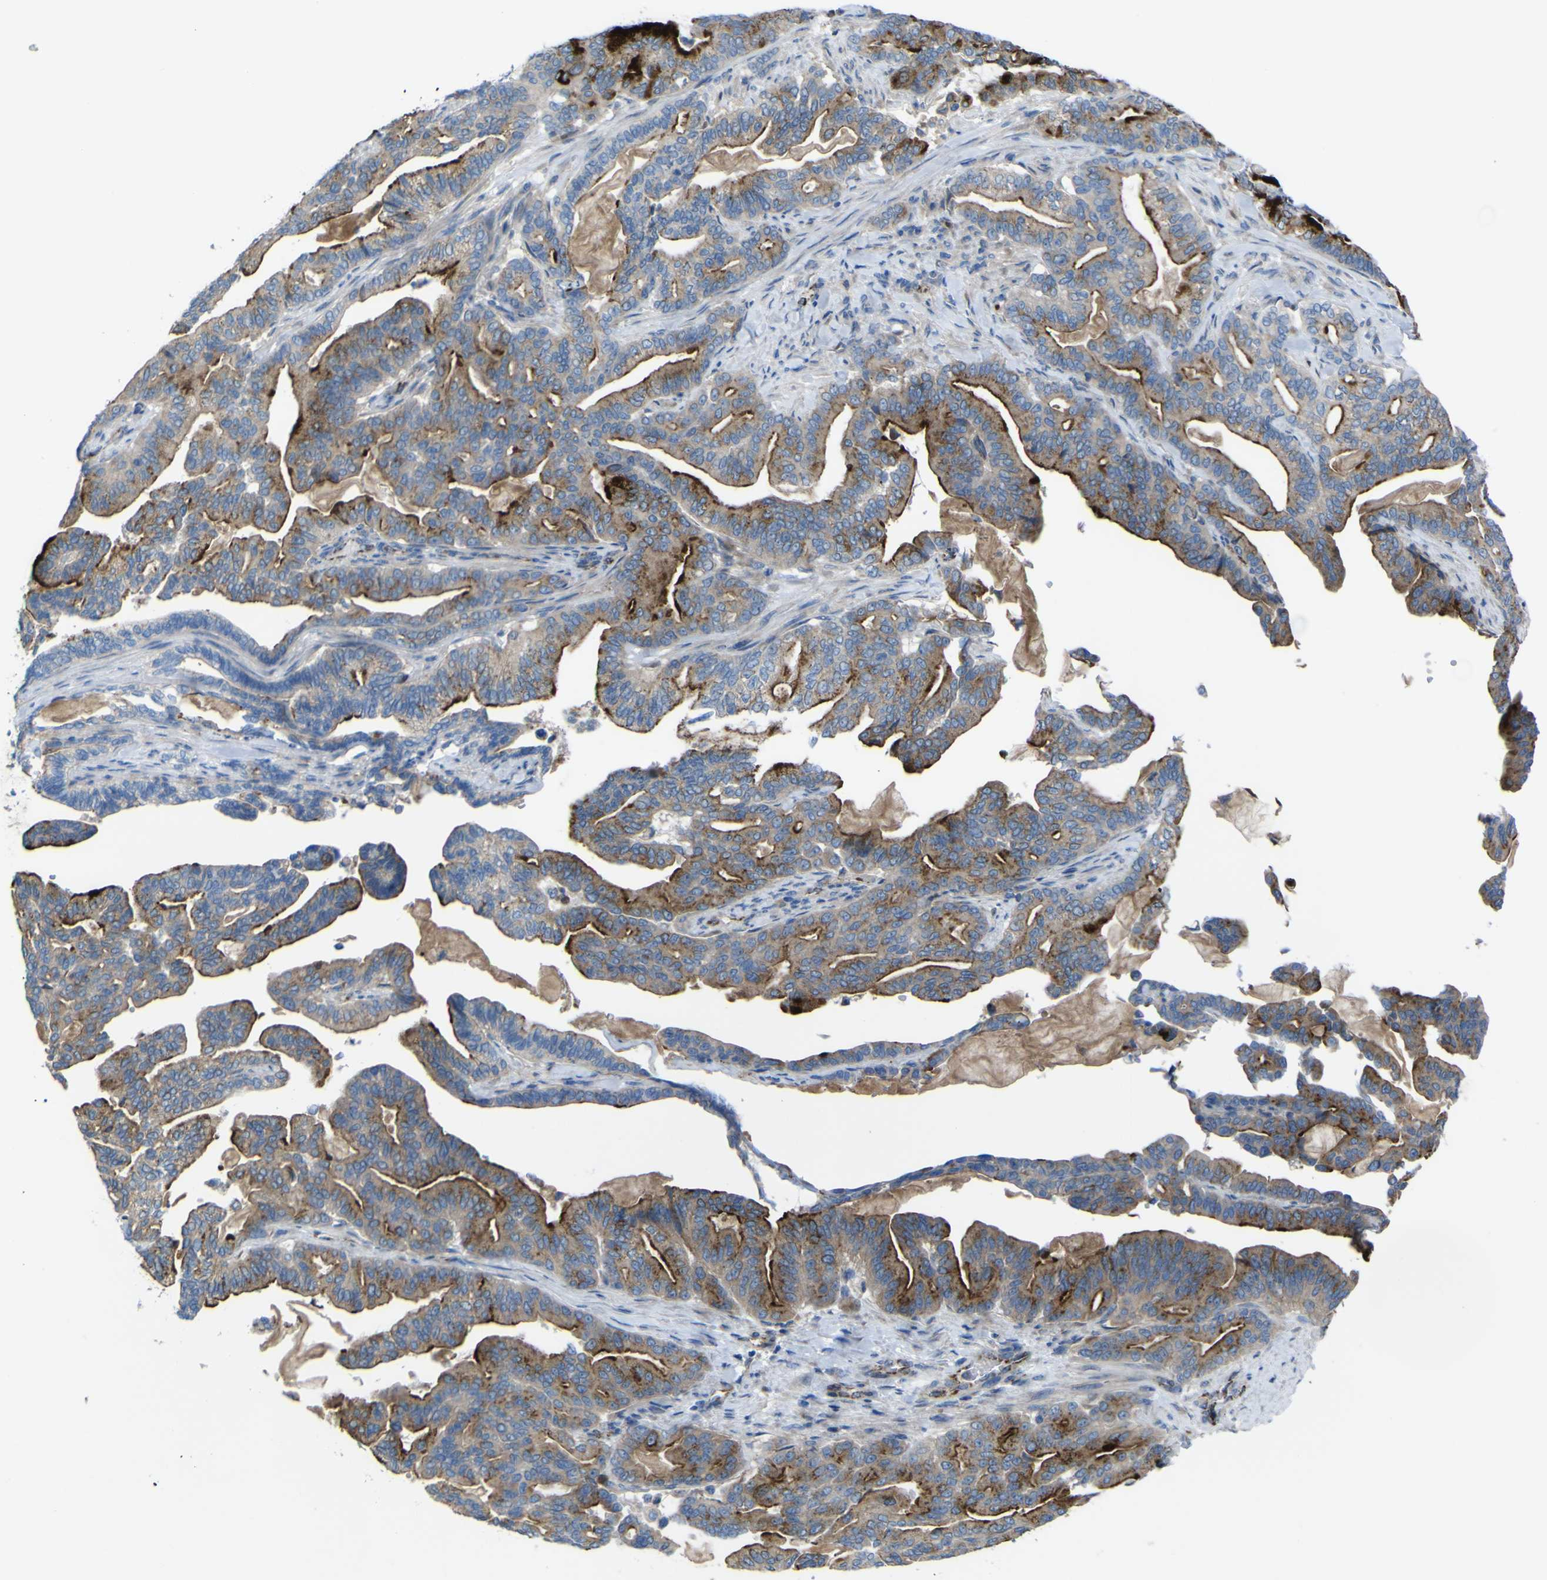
{"staining": {"intensity": "strong", "quantity": ">75%", "location": "cytoplasmic/membranous"}, "tissue": "pancreatic cancer", "cell_type": "Tumor cells", "image_type": "cancer", "snomed": [{"axis": "morphology", "description": "Adenocarcinoma, NOS"}, {"axis": "topography", "description": "Pancreas"}], "caption": "DAB immunohistochemical staining of human pancreatic adenocarcinoma shows strong cytoplasmic/membranous protein staining in about >75% of tumor cells.", "gene": "CST3", "patient": {"sex": "male", "age": 63}}